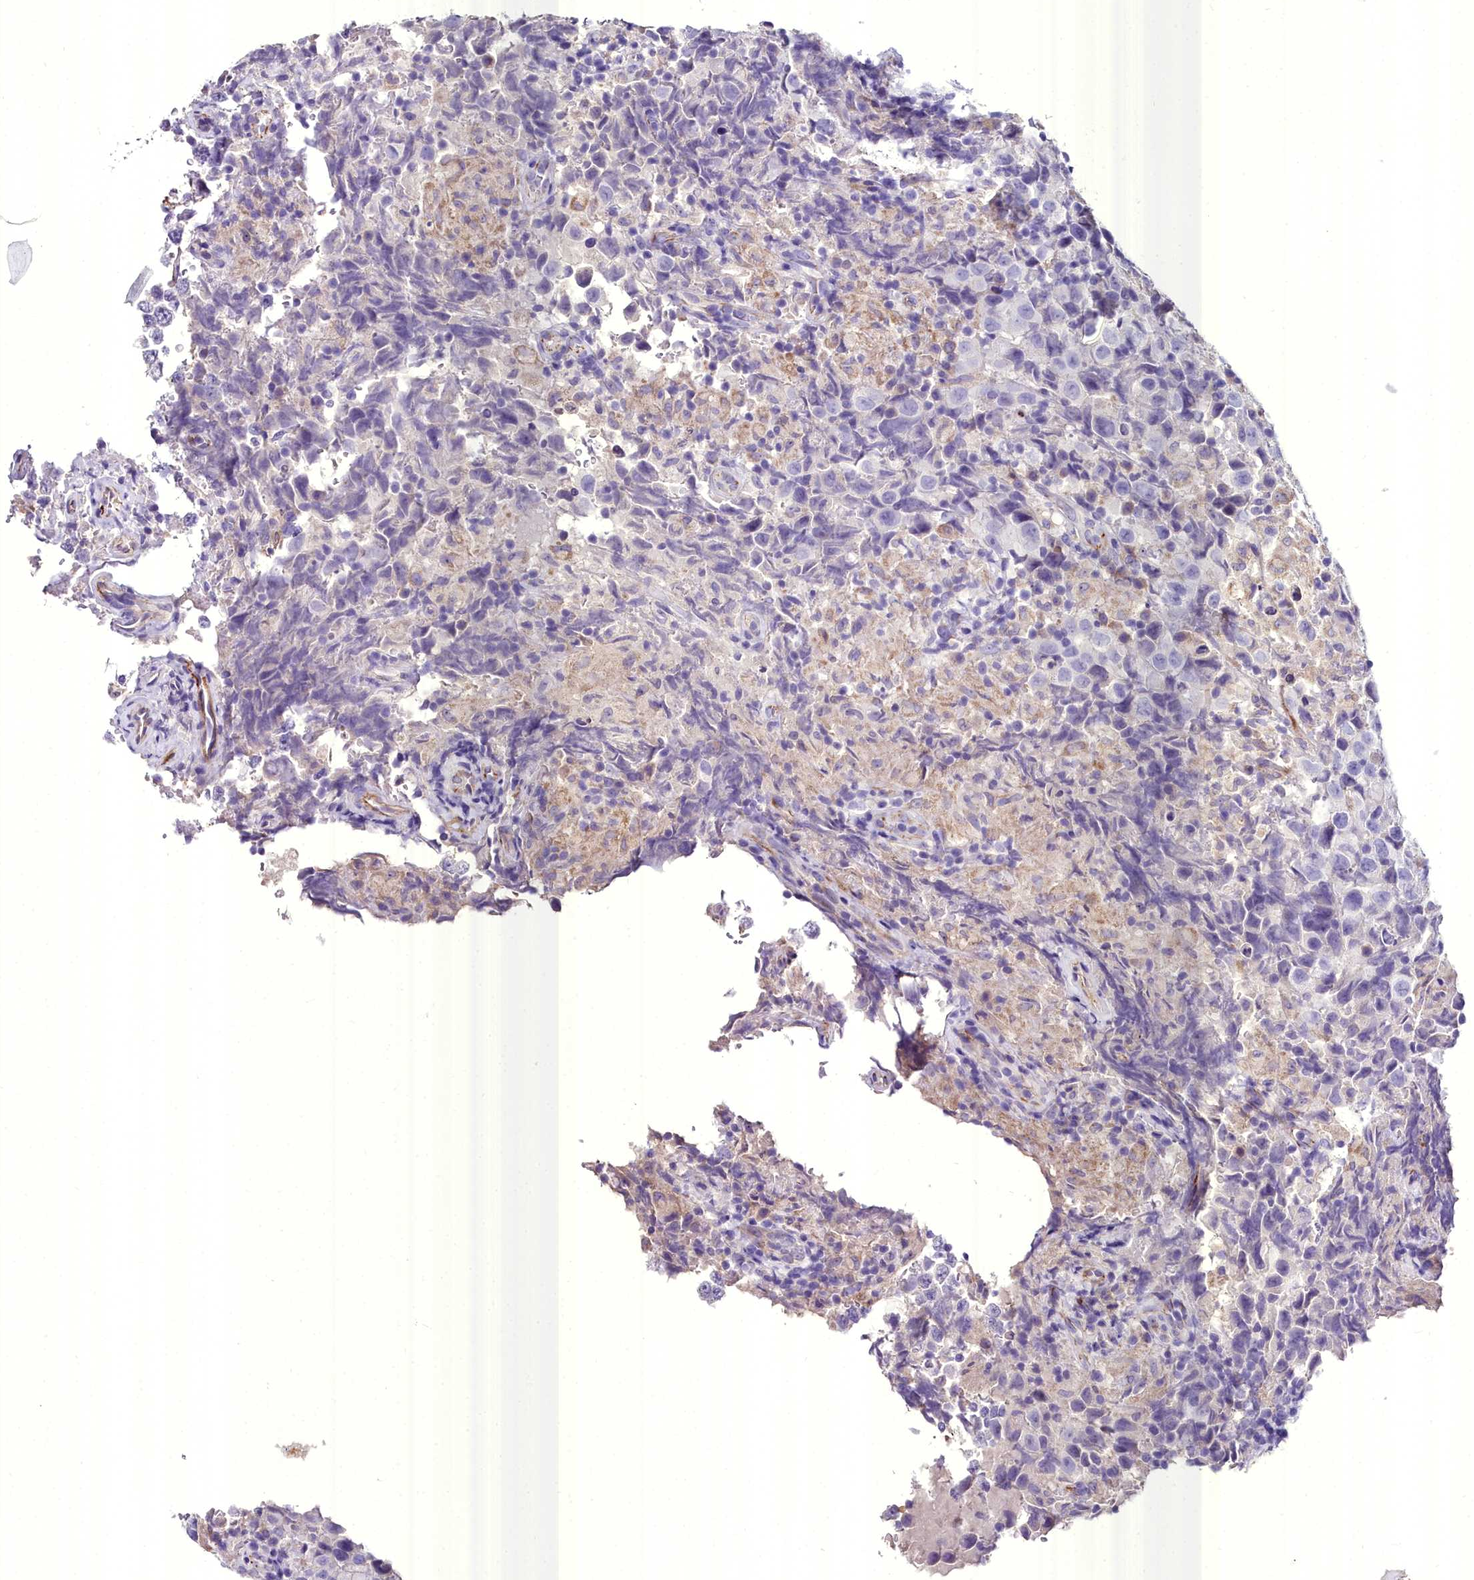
{"staining": {"intensity": "negative", "quantity": "none", "location": "none"}, "tissue": "testis cancer", "cell_type": "Tumor cells", "image_type": "cancer", "snomed": [{"axis": "morphology", "description": "Seminoma, NOS"}, {"axis": "morphology", "description": "Carcinoma, Embryonal, NOS"}, {"axis": "topography", "description": "Testis"}], "caption": "Testis seminoma was stained to show a protein in brown. There is no significant expression in tumor cells.", "gene": "MS4A18", "patient": {"sex": "male", "age": 41}}